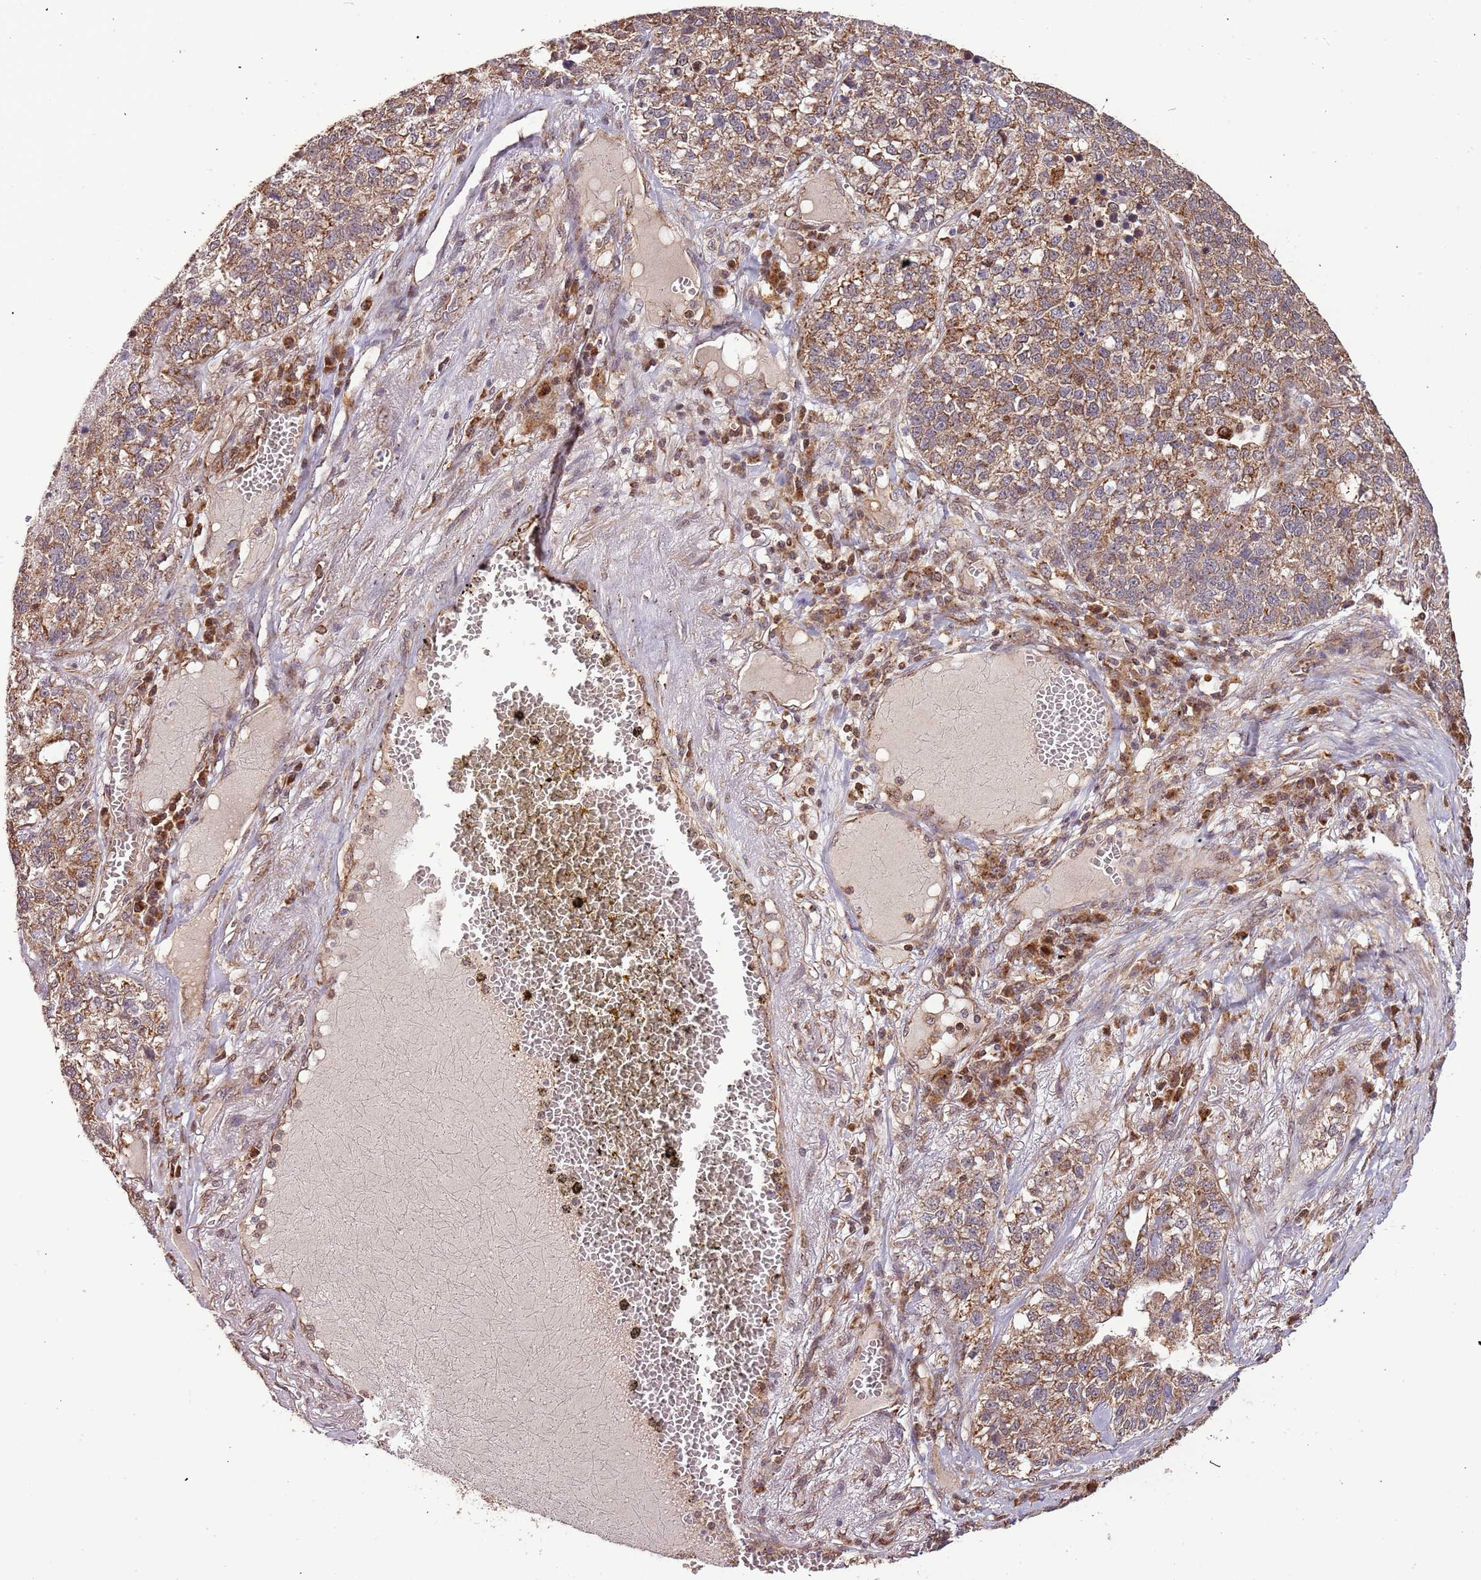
{"staining": {"intensity": "moderate", "quantity": ">75%", "location": "cytoplasmic/membranous,nuclear"}, "tissue": "lung cancer", "cell_type": "Tumor cells", "image_type": "cancer", "snomed": [{"axis": "morphology", "description": "Adenocarcinoma, NOS"}, {"axis": "topography", "description": "Lung"}], "caption": "DAB immunohistochemical staining of human lung cancer displays moderate cytoplasmic/membranous and nuclear protein staining in about >75% of tumor cells.", "gene": "IL17RD", "patient": {"sex": "male", "age": 49}}